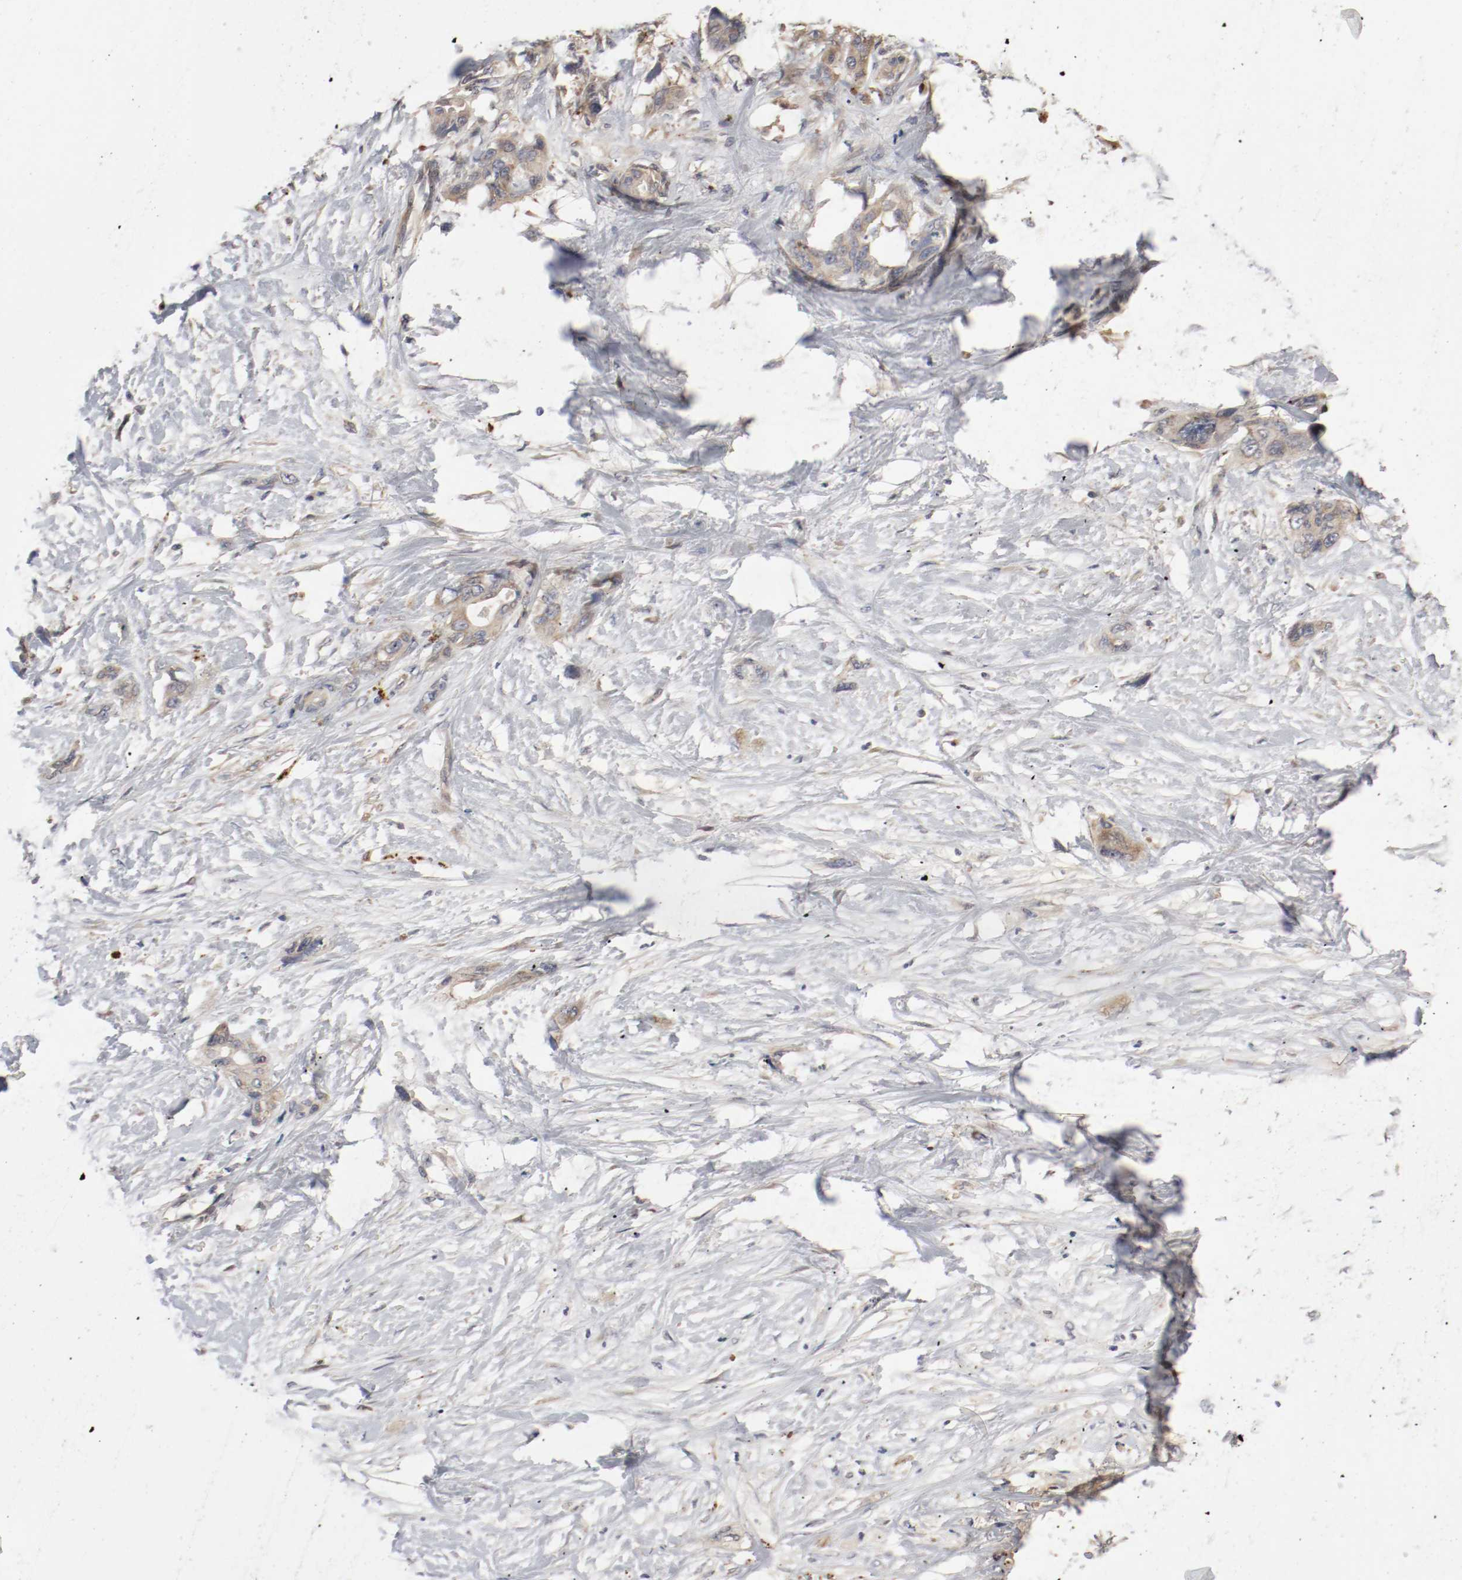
{"staining": {"intensity": "weak", "quantity": ">75%", "location": "cytoplasmic/membranous"}, "tissue": "pancreatic cancer", "cell_type": "Tumor cells", "image_type": "cancer", "snomed": [{"axis": "morphology", "description": "Adenocarcinoma, NOS"}, {"axis": "topography", "description": "Pancreas"}], "caption": "Protein expression analysis of human pancreatic cancer reveals weak cytoplasmic/membranous expression in about >75% of tumor cells.", "gene": "REN", "patient": {"sex": "male", "age": 46}}